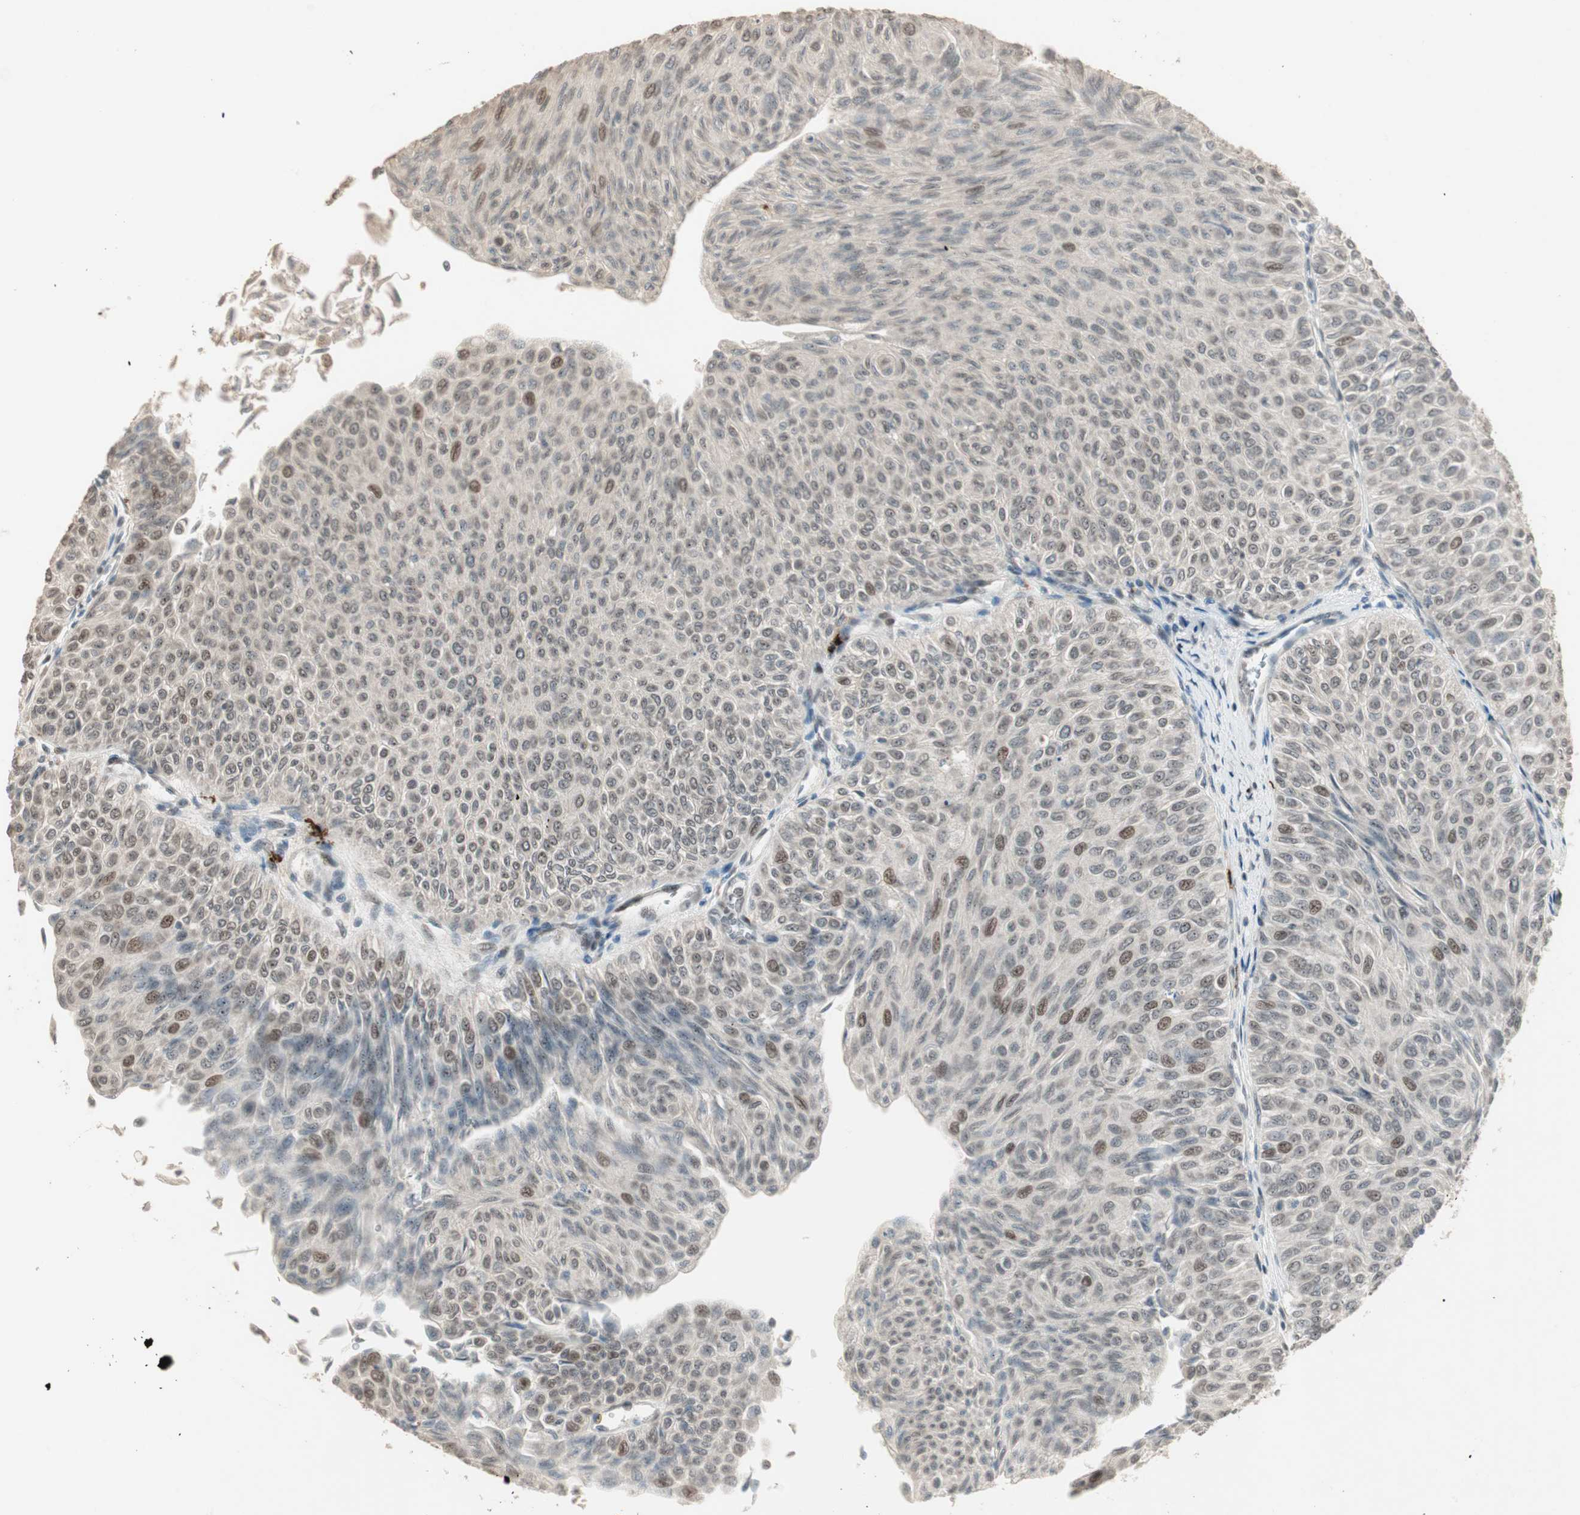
{"staining": {"intensity": "moderate", "quantity": "<25%", "location": "nuclear"}, "tissue": "urothelial cancer", "cell_type": "Tumor cells", "image_type": "cancer", "snomed": [{"axis": "morphology", "description": "Urothelial carcinoma, Low grade"}, {"axis": "topography", "description": "Urinary bladder"}], "caption": "The micrograph demonstrates a brown stain indicating the presence of a protein in the nuclear of tumor cells in urothelial cancer.", "gene": "ETV4", "patient": {"sex": "male", "age": 78}}